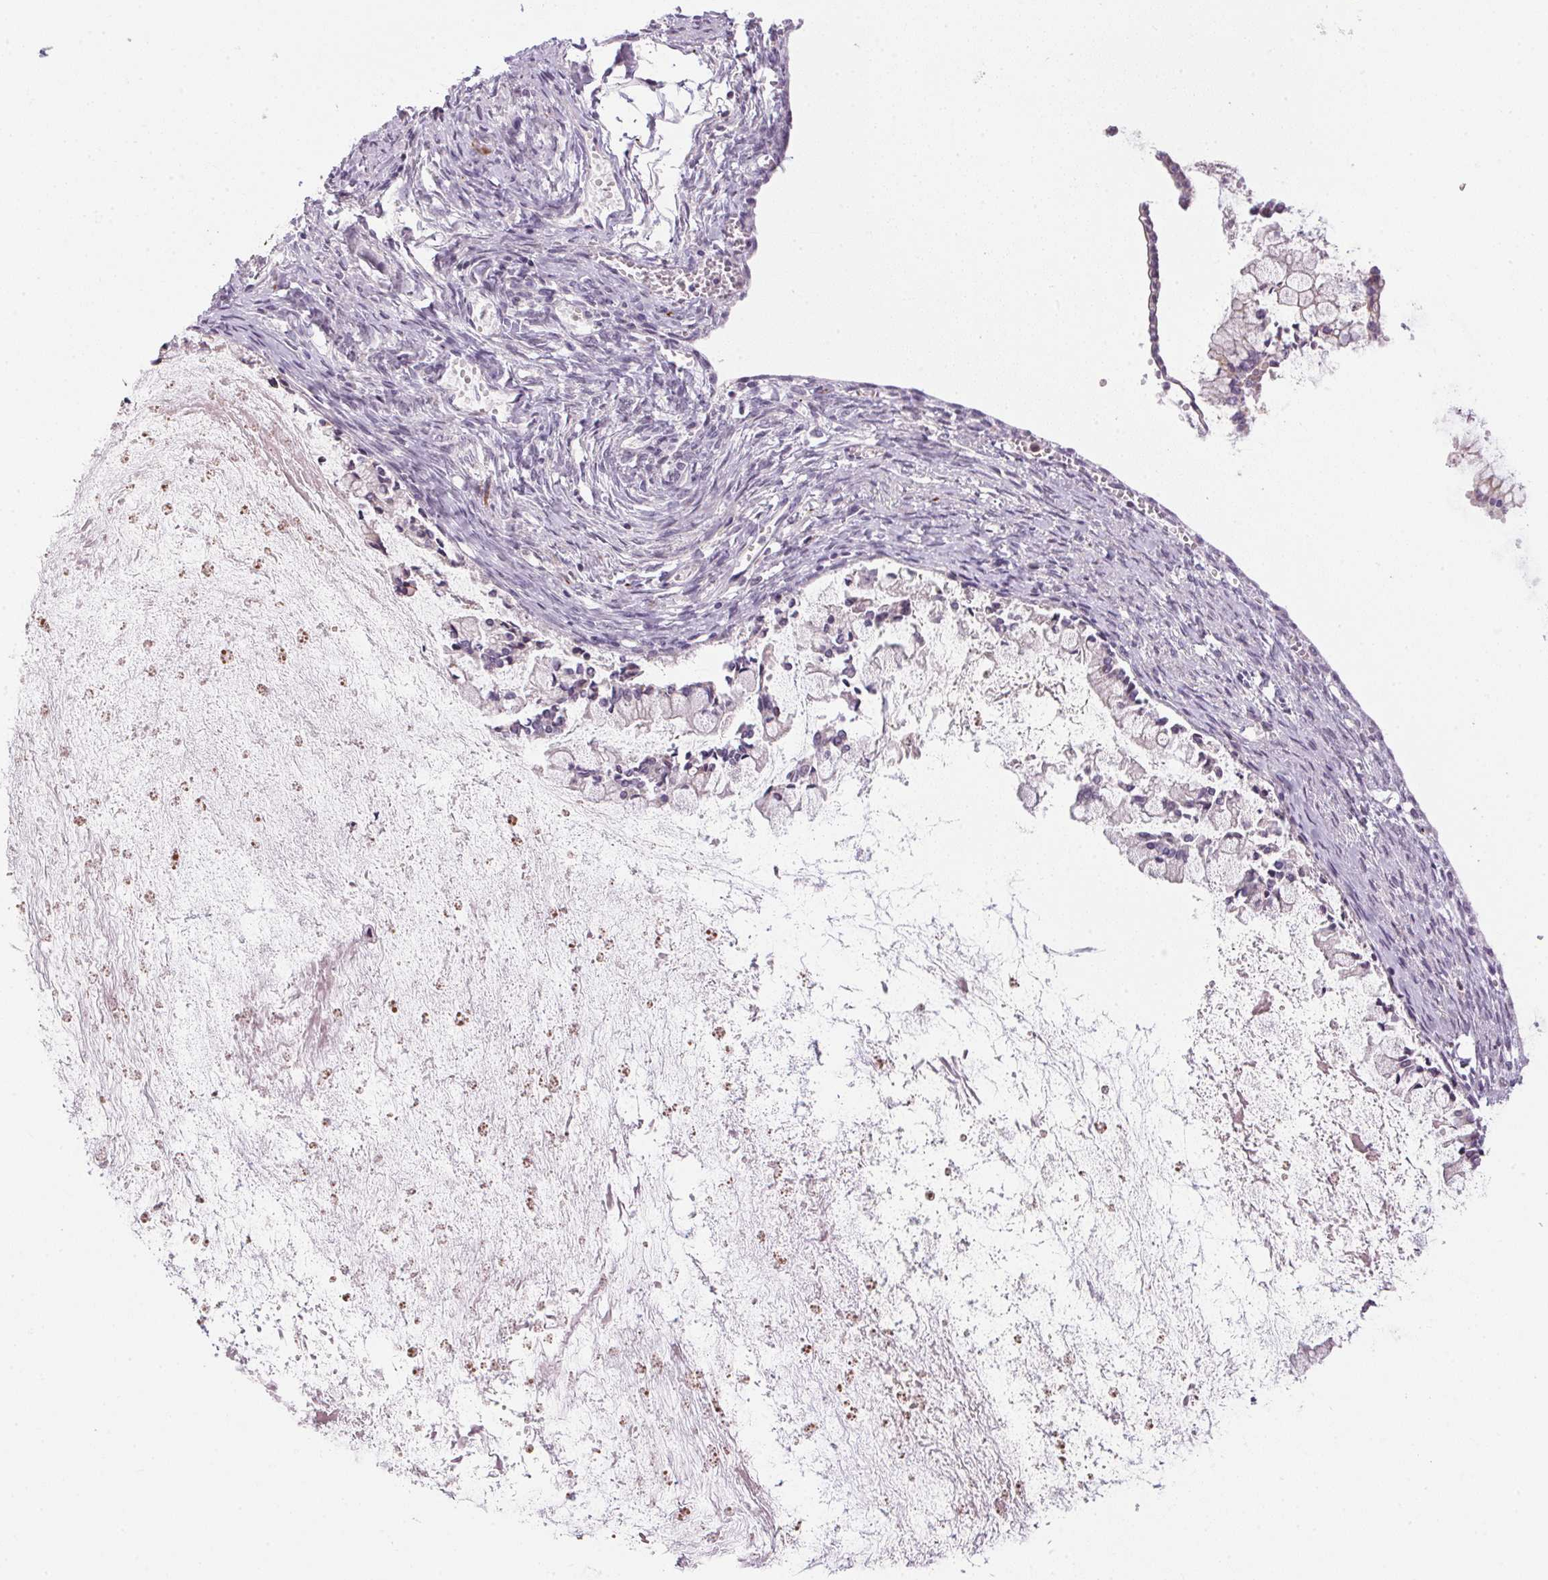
{"staining": {"intensity": "negative", "quantity": "none", "location": "none"}, "tissue": "ovarian cancer", "cell_type": "Tumor cells", "image_type": "cancer", "snomed": [{"axis": "morphology", "description": "Cystadenocarcinoma, mucinous, NOS"}, {"axis": "topography", "description": "Ovary"}], "caption": "An image of ovarian cancer stained for a protein reveals no brown staining in tumor cells.", "gene": "ECPAS", "patient": {"sex": "female", "age": 67}}